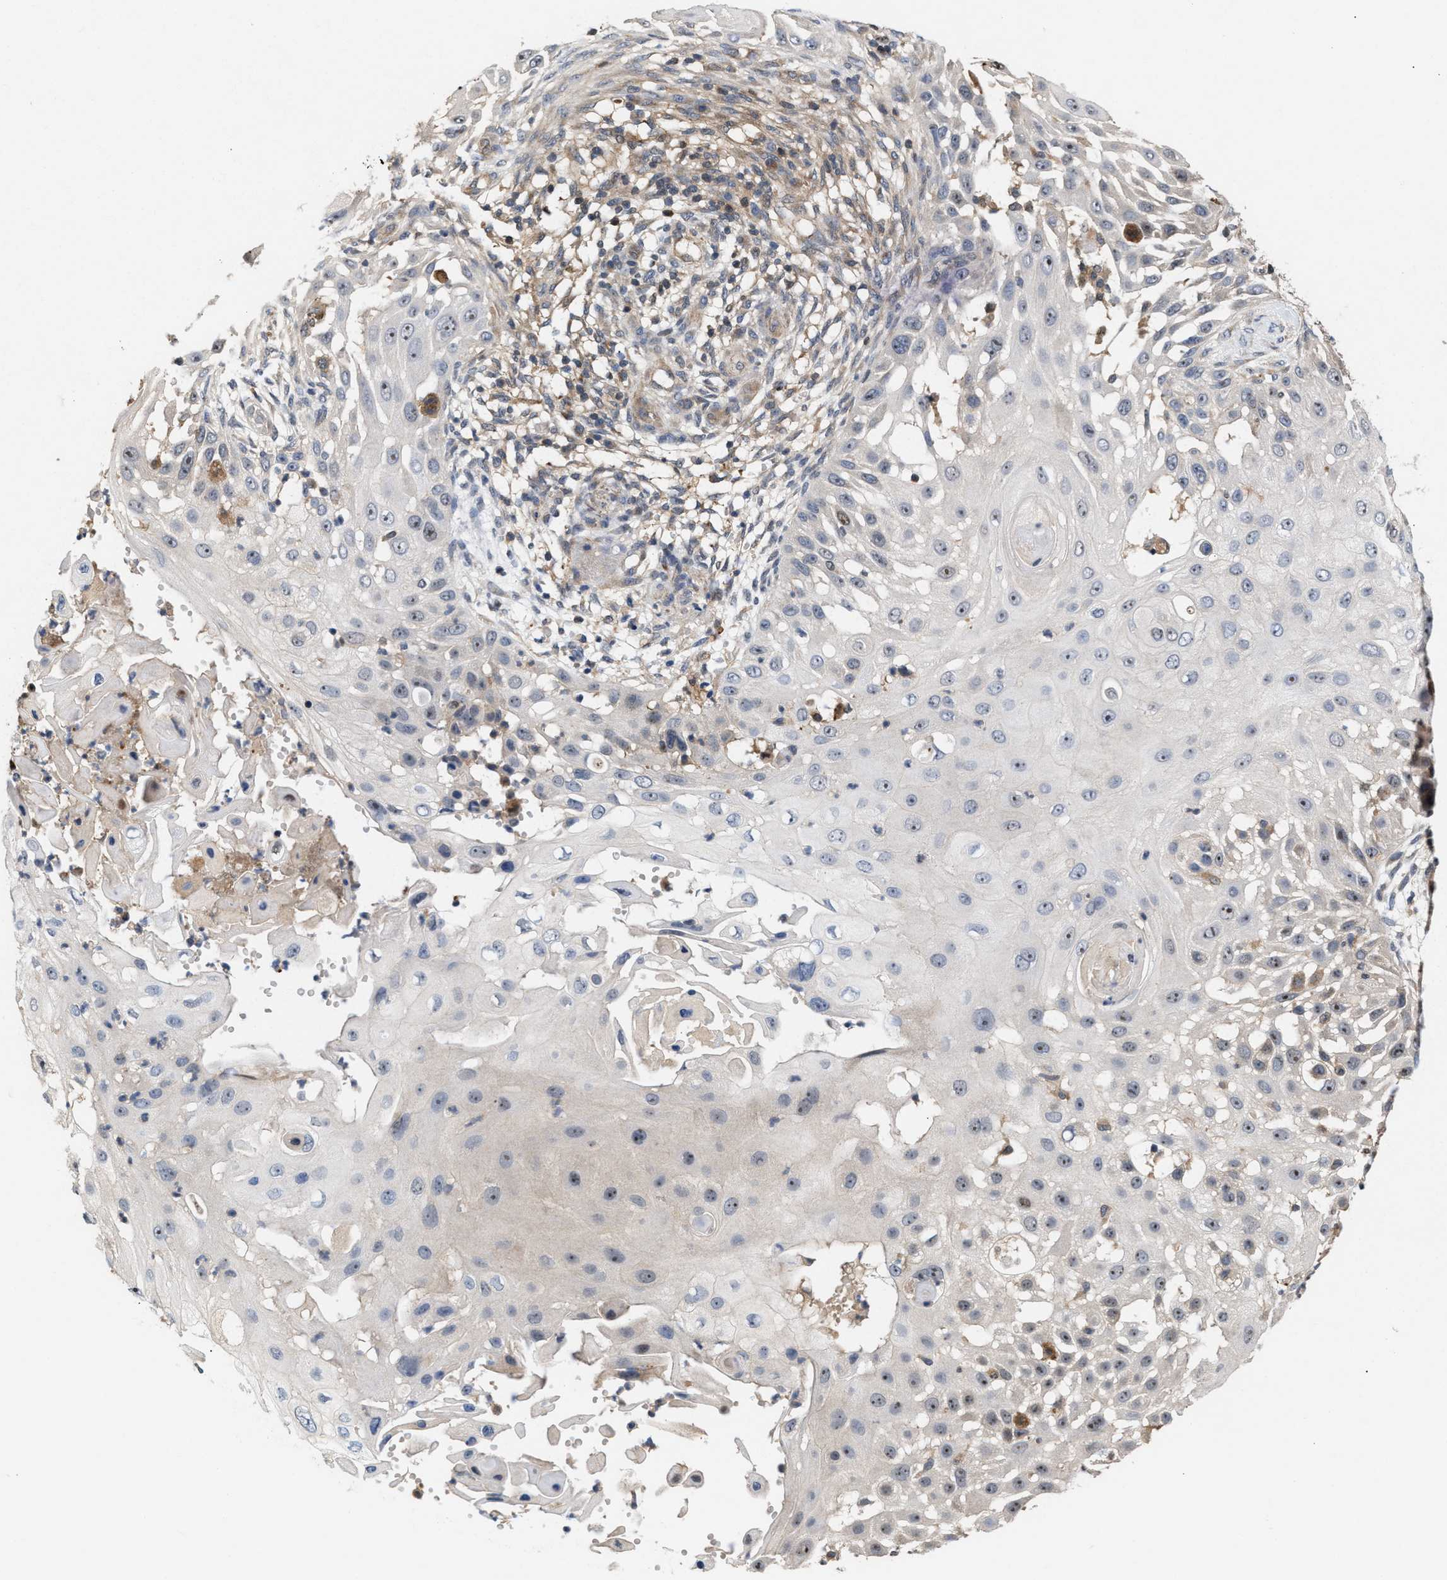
{"staining": {"intensity": "negative", "quantity": "none", "location": "none"}, "tissue": "skin cancer", "cell_type": "Tumor cells", "image_type": "cancer", "snomed": [{"axis": "morphology", "description": "Squamous cell carcinoma, NOS"}, {"axis": "topography", "description": "Skin"}], "caption": "This is an IHC micrograph of human skin squamous cell carcinoma. There is no staining in tumor cells.", "gene": "GLOD4", "patient": {"sex": "female", "age": 44}}